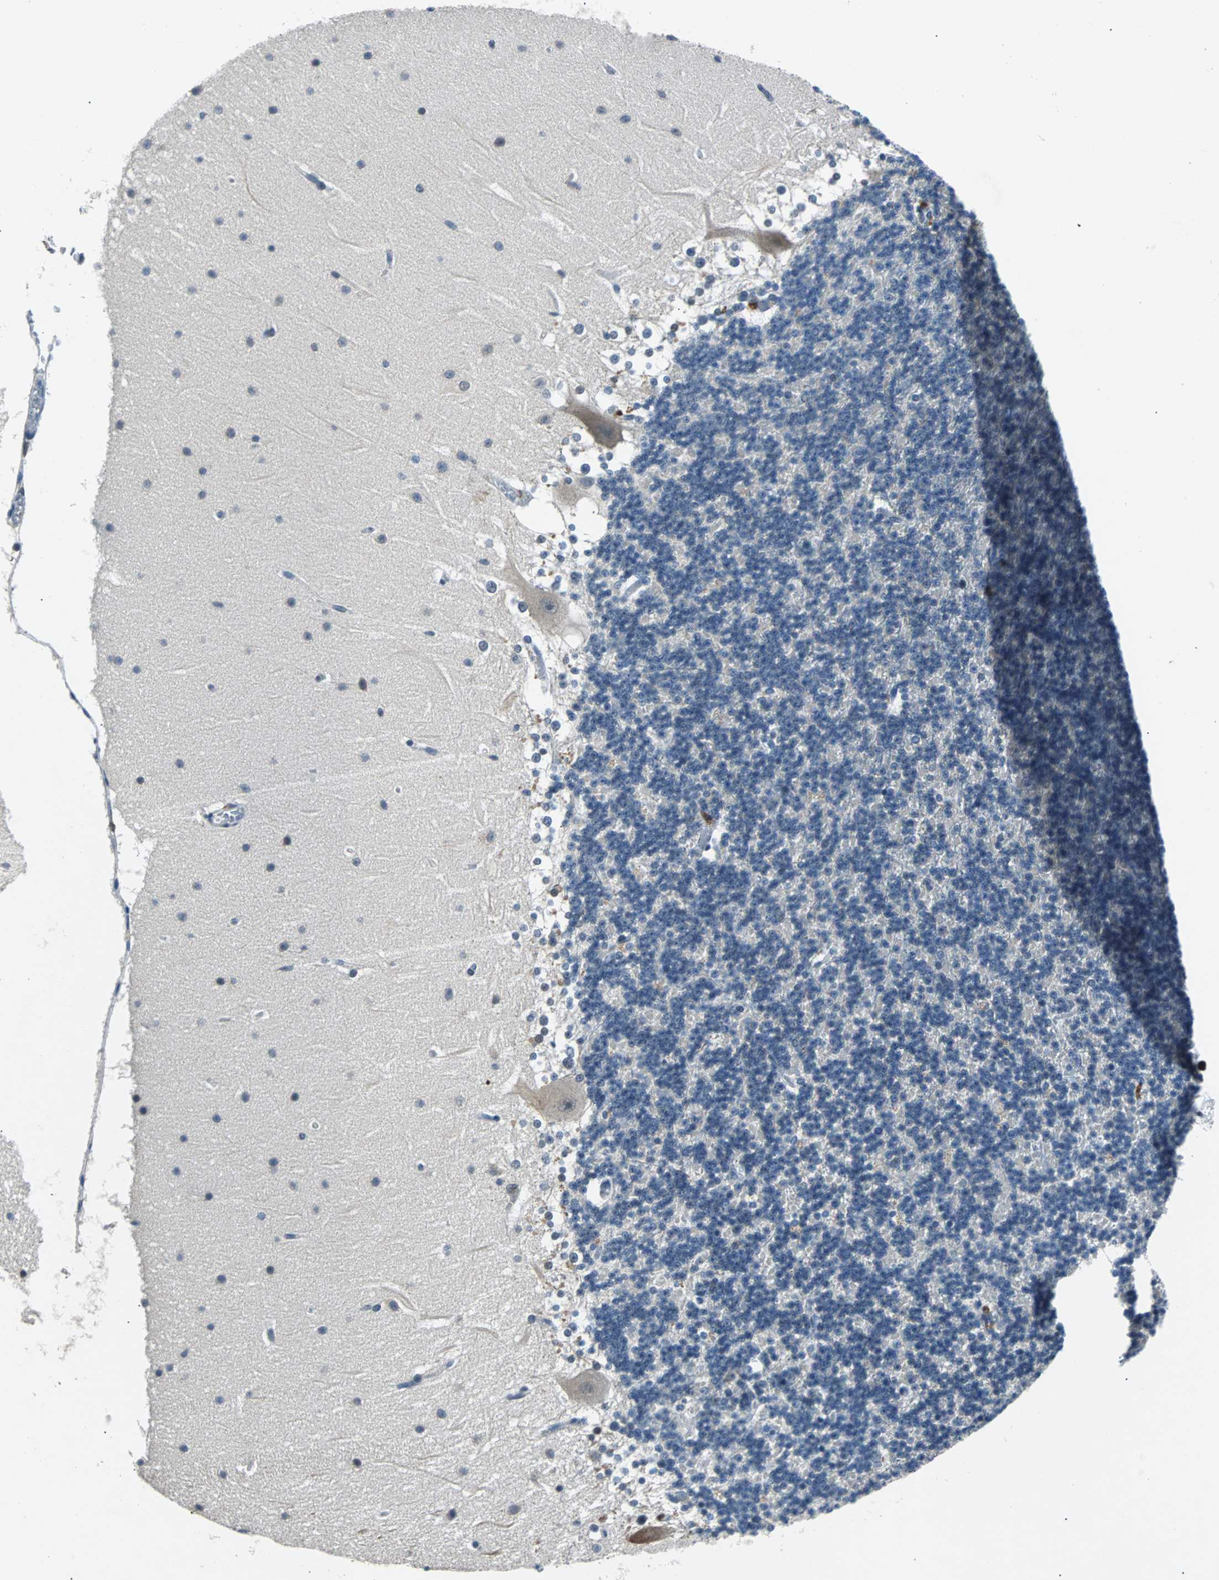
{"staining": {"intensity": "negative", "quantity": "none", "location": "none"}, "tissue": "cerebellum", "cell_type": "Cells in granular layer", "image_type": "normal", "snomed": [{"axis": "morphology", "description": "Normal tissue, NOS"}, {"axis": "topography", "description": "Cerebellum"}], "caption": "Micrograph shows no protein expression in cells in granular layer of normal cerebellum. The staining is performed using DAB (3,3'-diaminobenzidine) brown chromogen with nuclei counter-stained in using hematoxylin.", "gene": "USP28", "patient": {"sex": "female", "age": 19}}